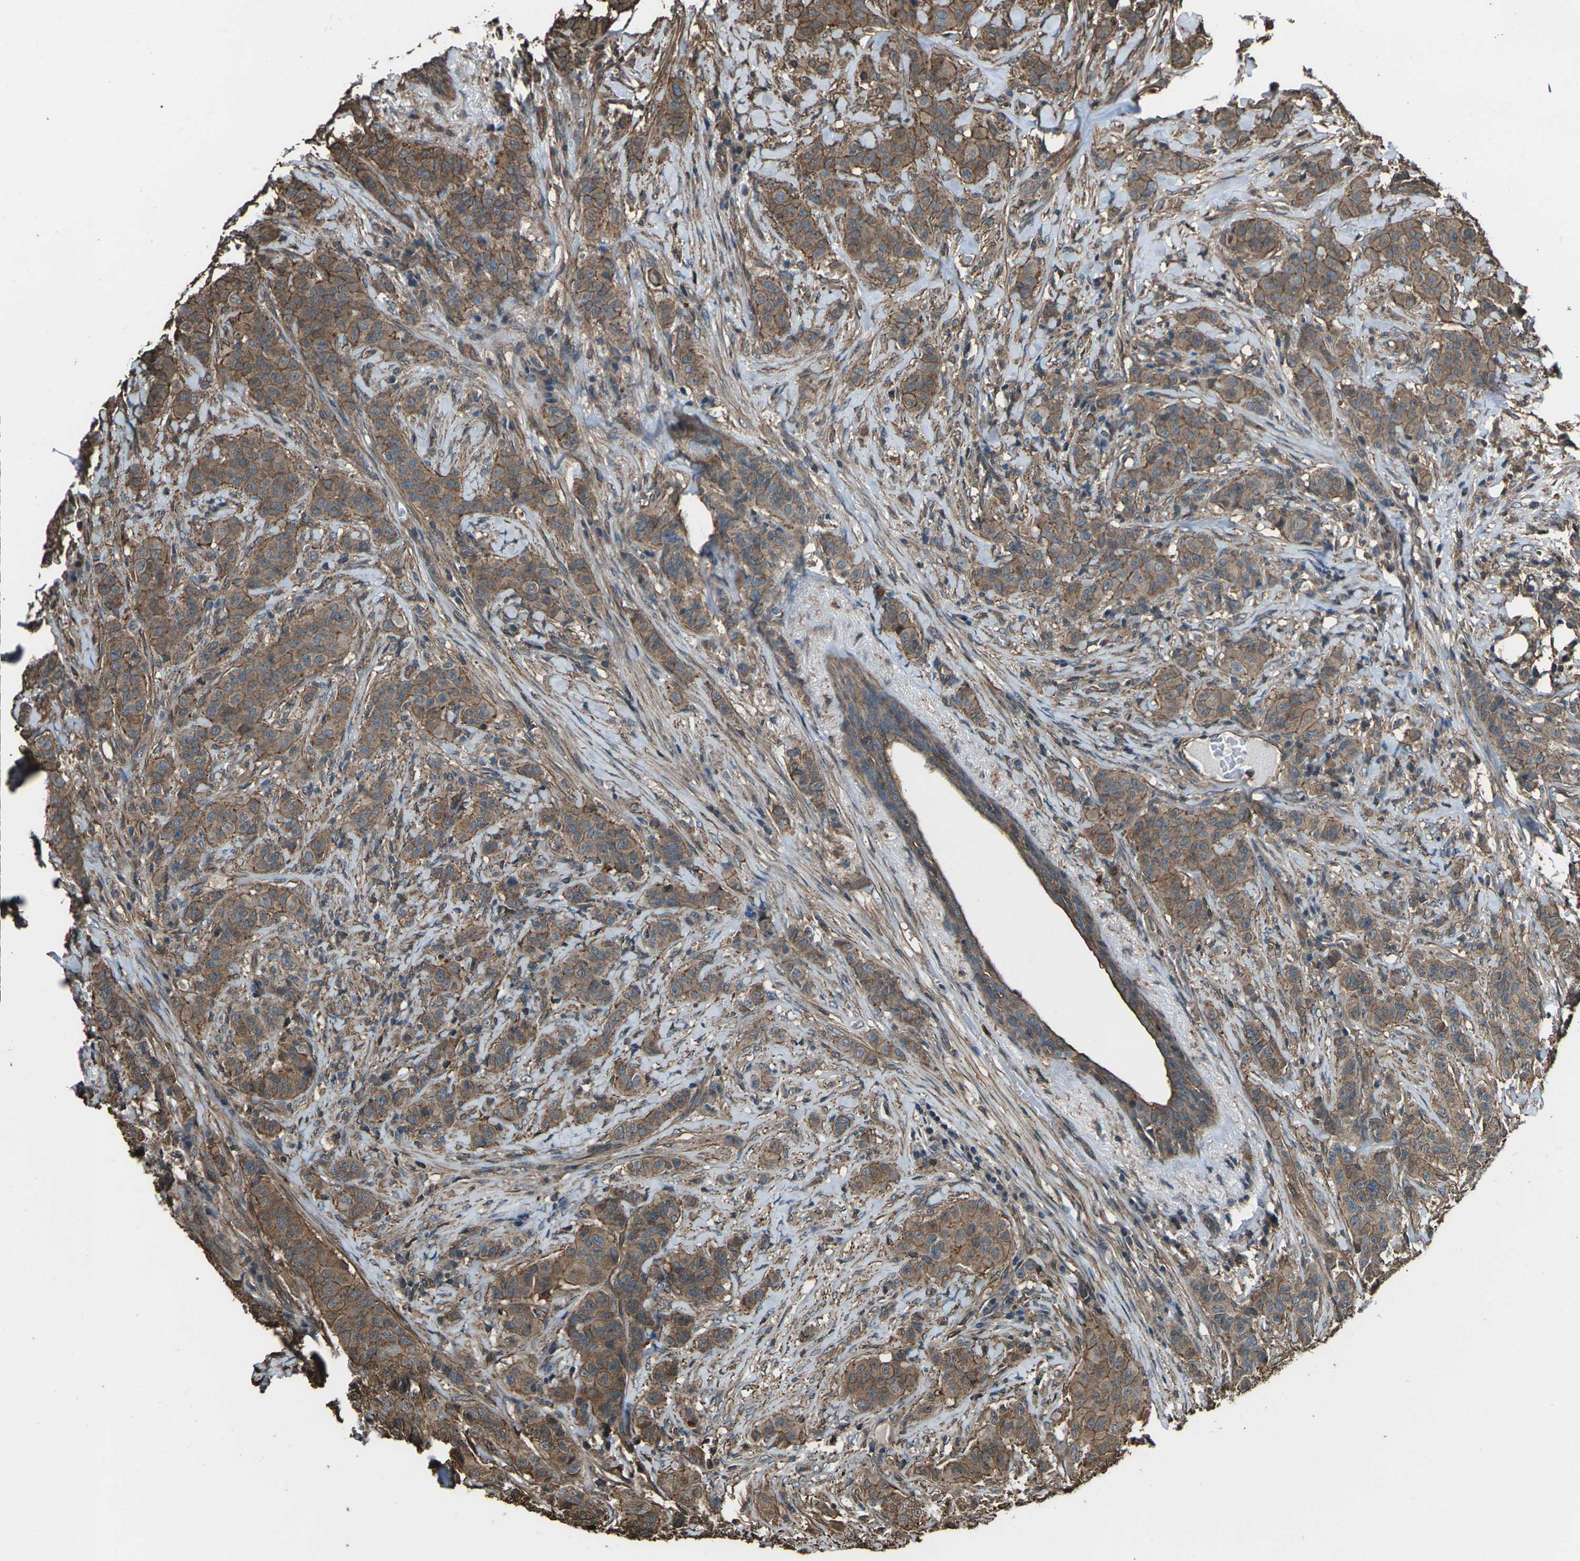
{"staining": {"intensity": "moderate", "quantity": ">75%", "location": "cytoplasmic/membranous"}, "tissue": "breast cancer", "cell_type": "Tumor cells", "image_type": "cancer", "snomed": [{"axis": "morphology", "description": "Normal tissue, NOS"}, {"axis": "morphology", "description": "Duct carcinoma"}, {"axis": "topography", "description": "Breast"}], "caption": "Breast cancer was stained to show a protein in brown. There is medium levels of moderate cytoplasmic/membranous staining in about >75% of tumor cells.", "gene": "DHPS", "patient": {"sex": "female", "age": 40}}